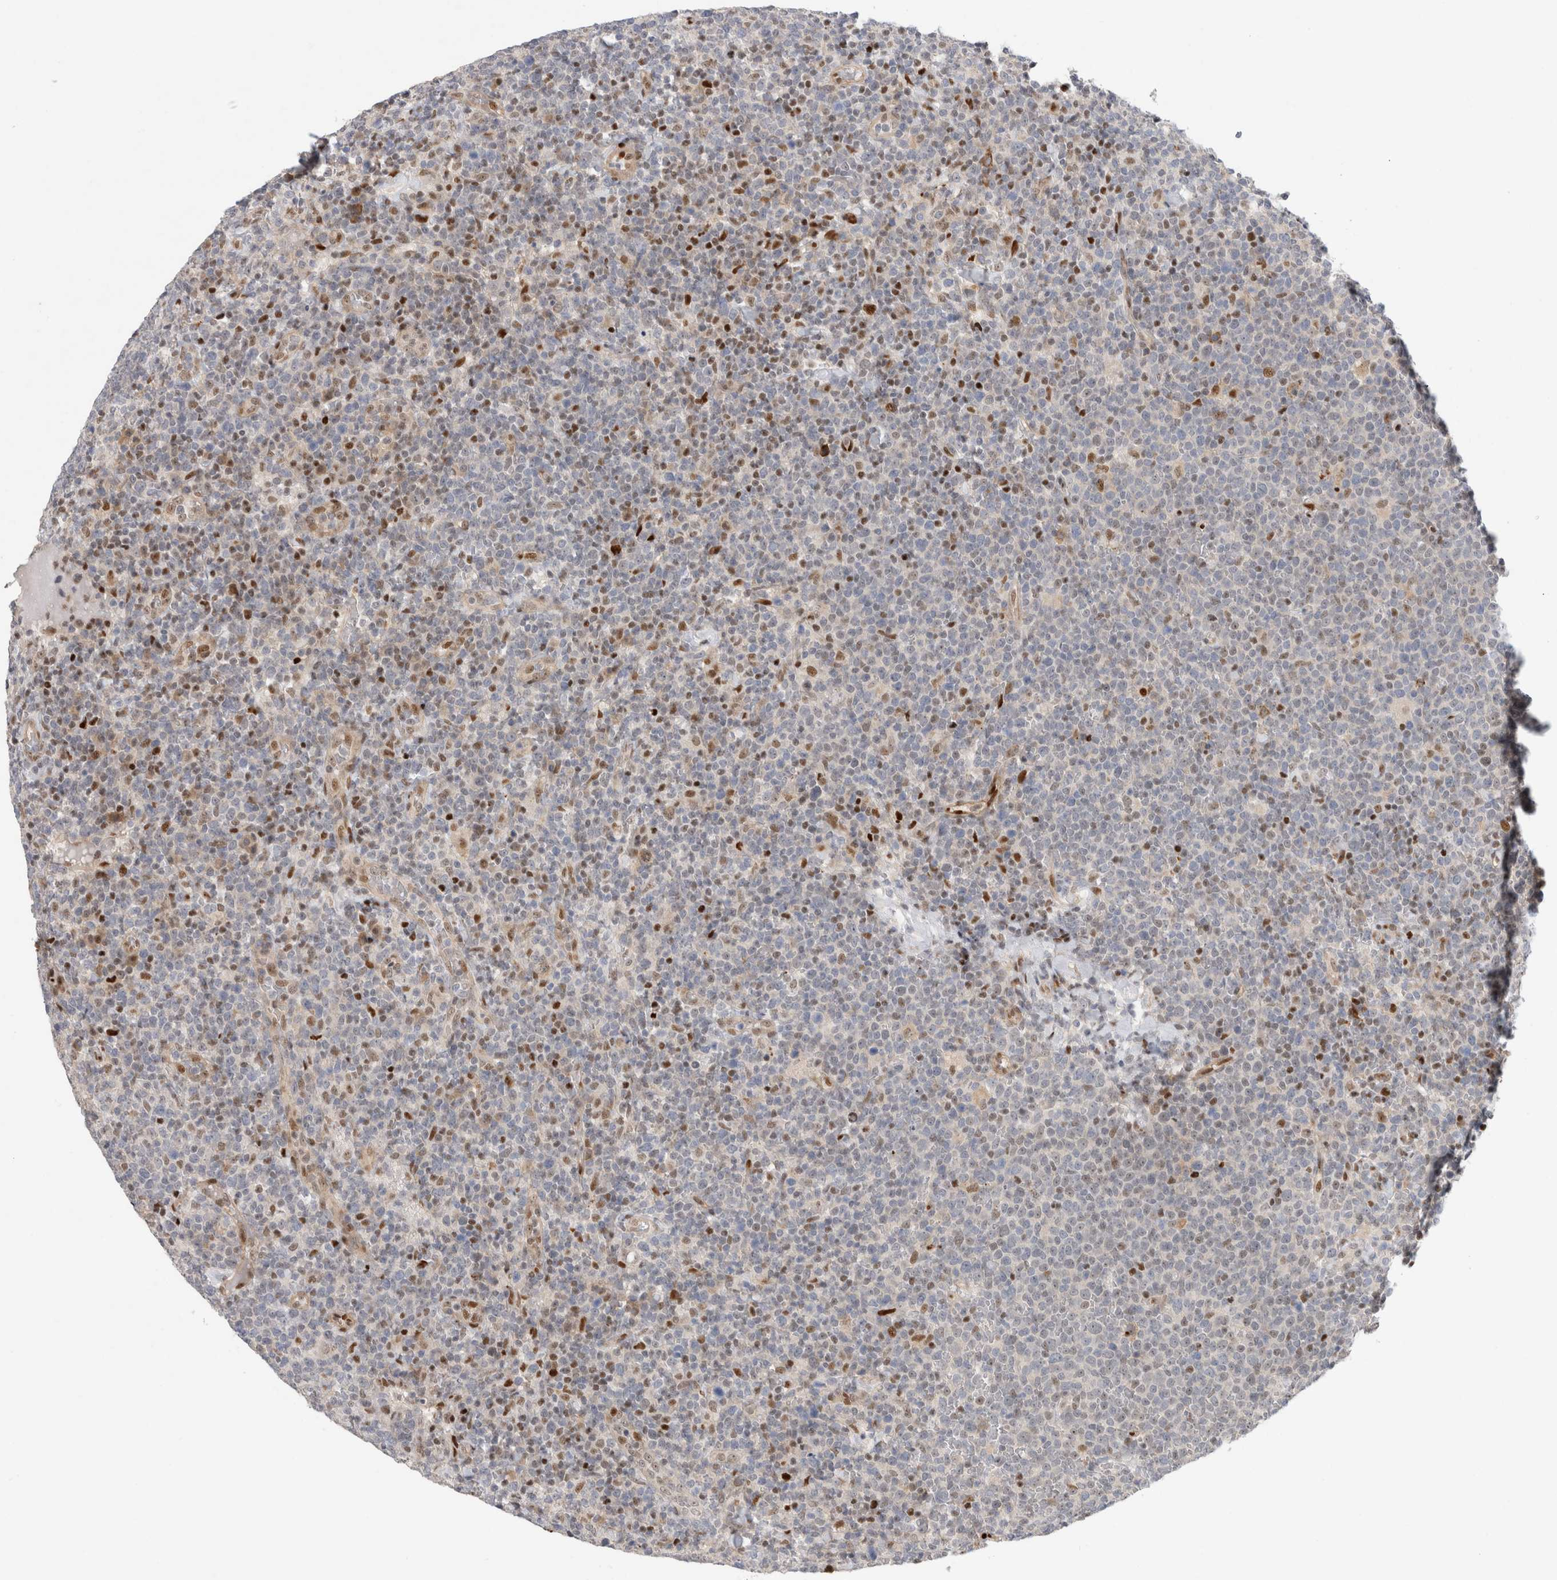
{"staining": {"intensity": "moderate", "quantity": "25%-75%", "location": "nuclear"}, "tissue": "lymphoma", "cell_type": "Tumor cells", "image_type": "cancer", "snomed": [{"axis": "morphology", "description": "Malignant lymphoma, non-Hodgkin's type, High grade"}, {"axis": "topography", "description": "Lymph node"}], "caption": "Brown immunohistochemical staining in malignant lymphoma, non-Hodgkin's type (high-grade) demonstrates moderate nuclear expression in approximately 25%-75% of tumor cells.", "gene": "TCF4", "patient": {"sex": "male", "age": 61}}